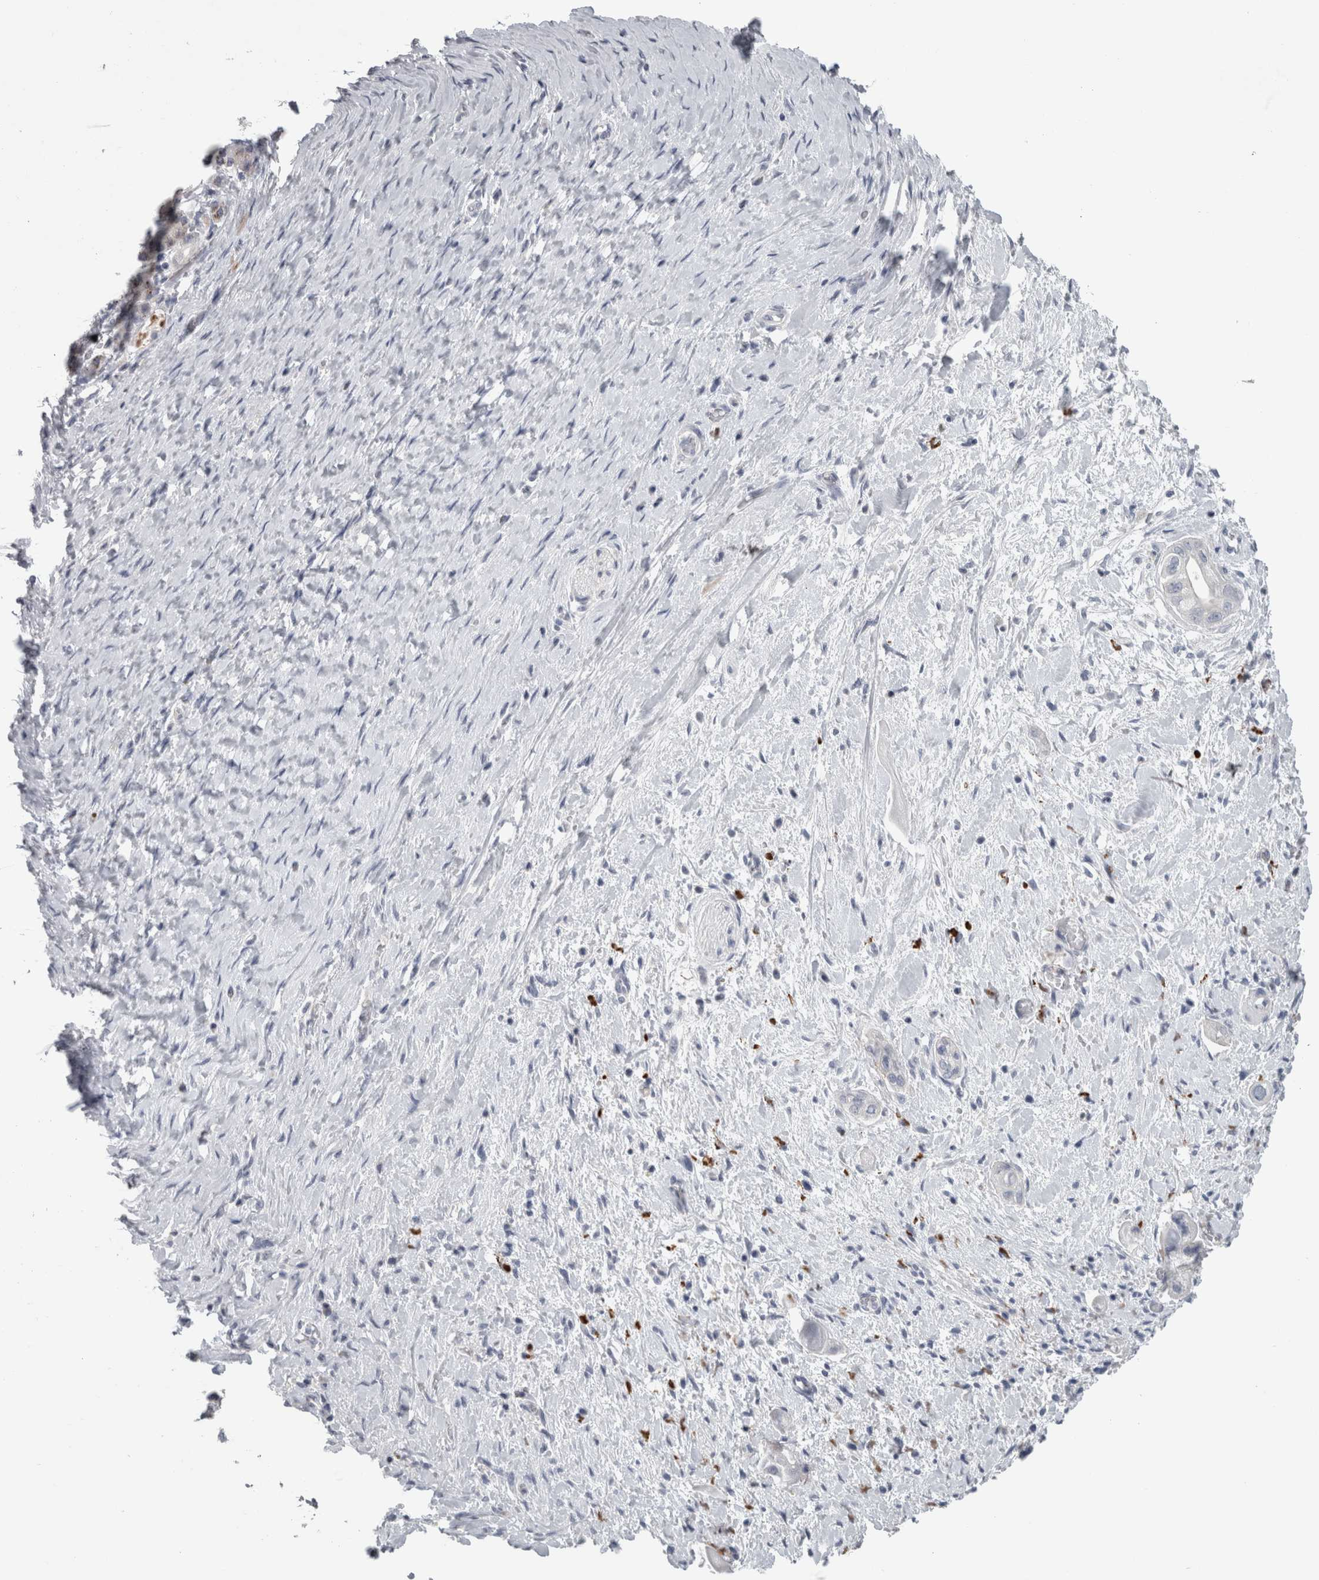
{"staining": {"intensity": "negative", "quantity": "none", "location": "none"}, "tissue": "pancreatic cancer", "cell_type": "Tumor cells", "image_type": "cancer", "snomed": [{"axis": "morphology", "description": "Adenocarcinoma, NOS"}, {"axis": "topography", "description": "Pancreas"}], "caption": "The immunohistochemistry (IHC) photomicrograph has no significant positivity in tumor cells of pancreatic cancer tissue.", "gene": "TCAP", "patient": {"sex": "male", "age": 58}}